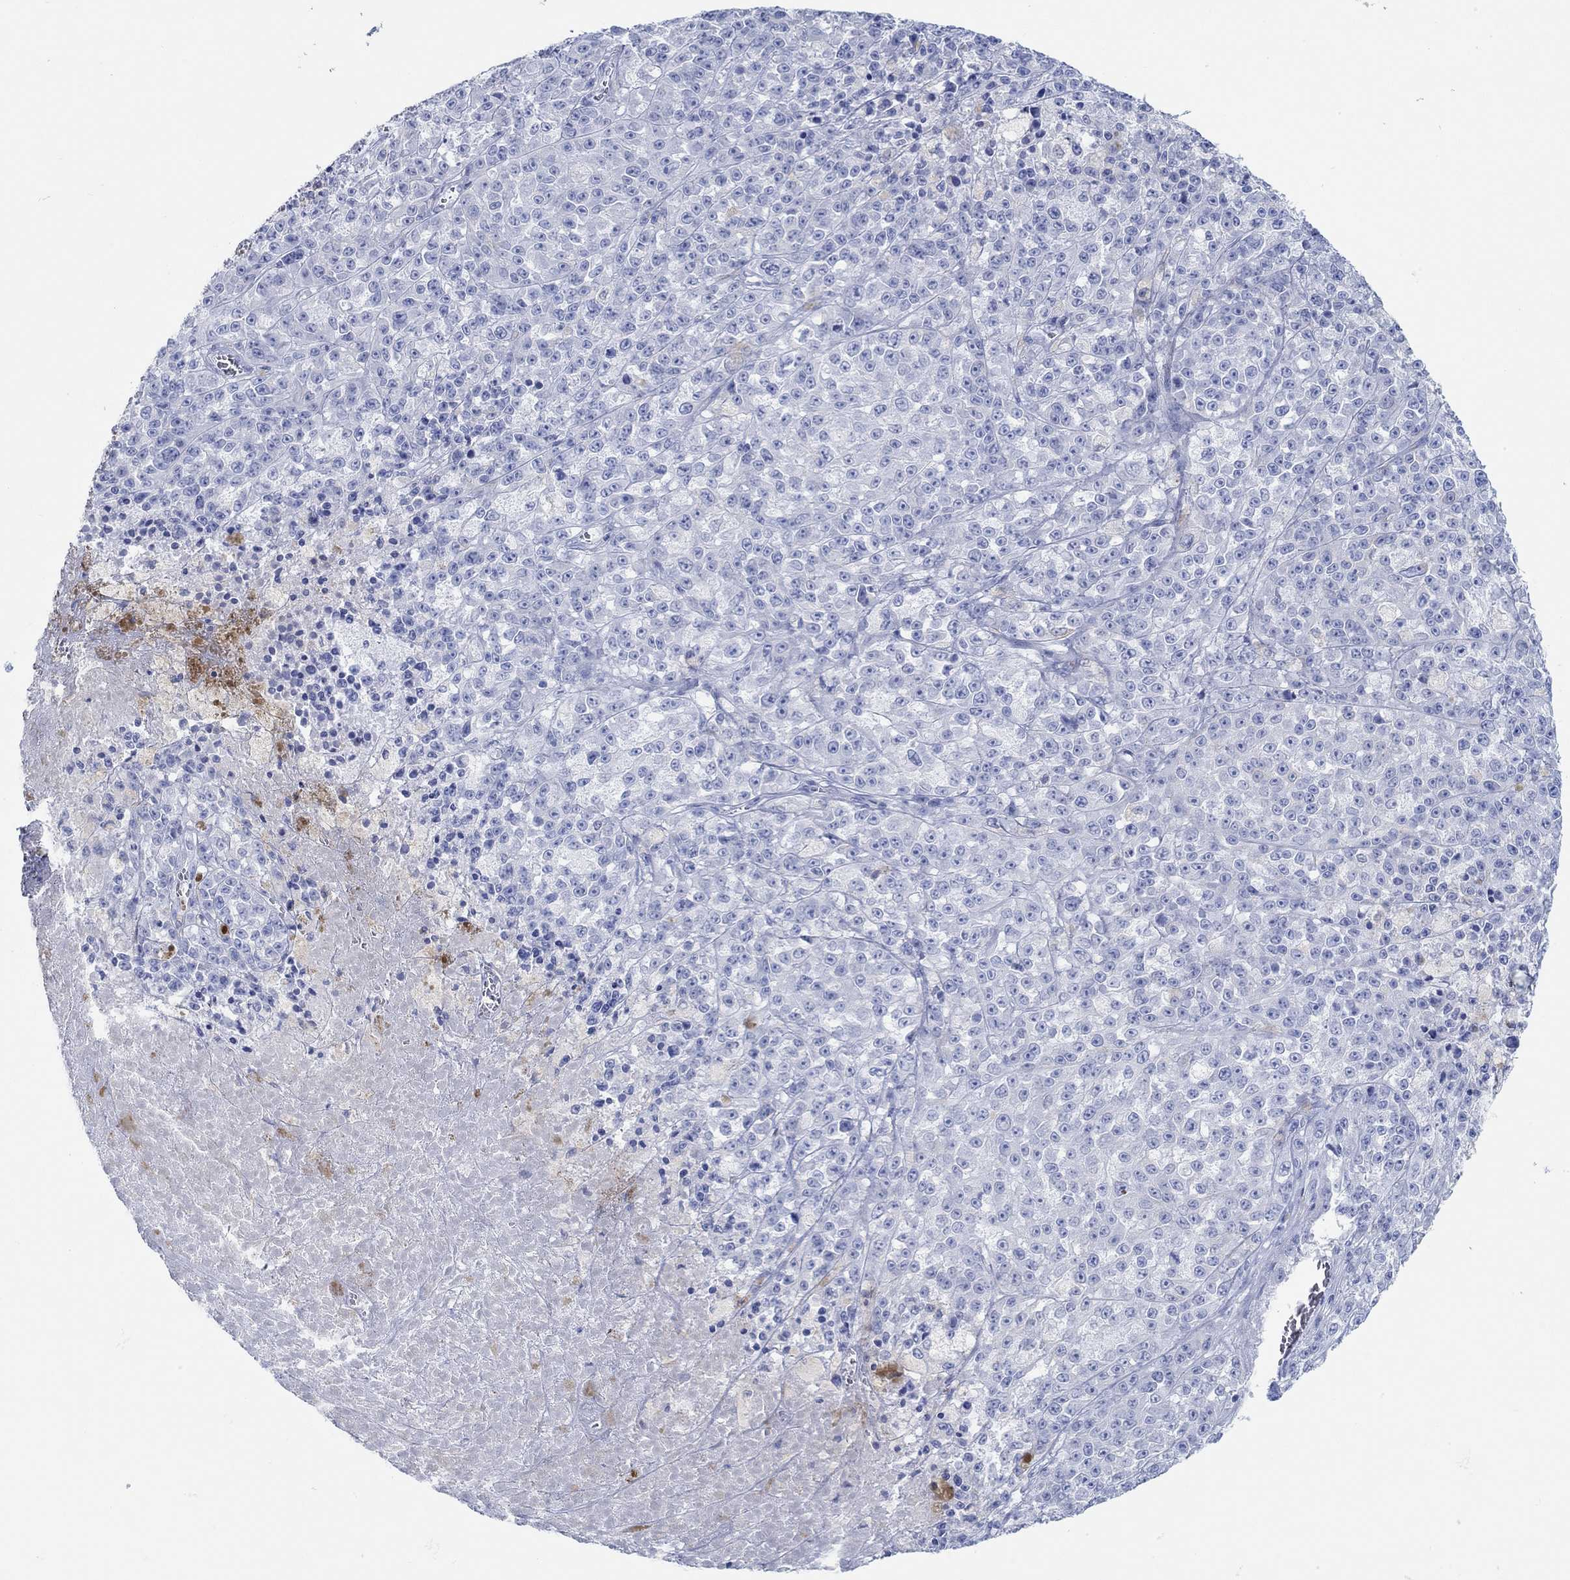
{"staining": {"intensity": "negative", "quantity": "none", "location": "none"}, "tissue": "melanoma", "cell_type": "Tumor cells", "image_type": "cancer", "snomed": [{"axis": "morphology", "description": "Malignant melanoma, NOS"}, {"axis": "topography", "description": "Skin"}], "caption": "This is an immunohistochemistry histopathology image of human malignant melanoma. There is no positivity in tumor cells.", "gene": "AK8", "patient": {"sex": "female", "age": 58}}